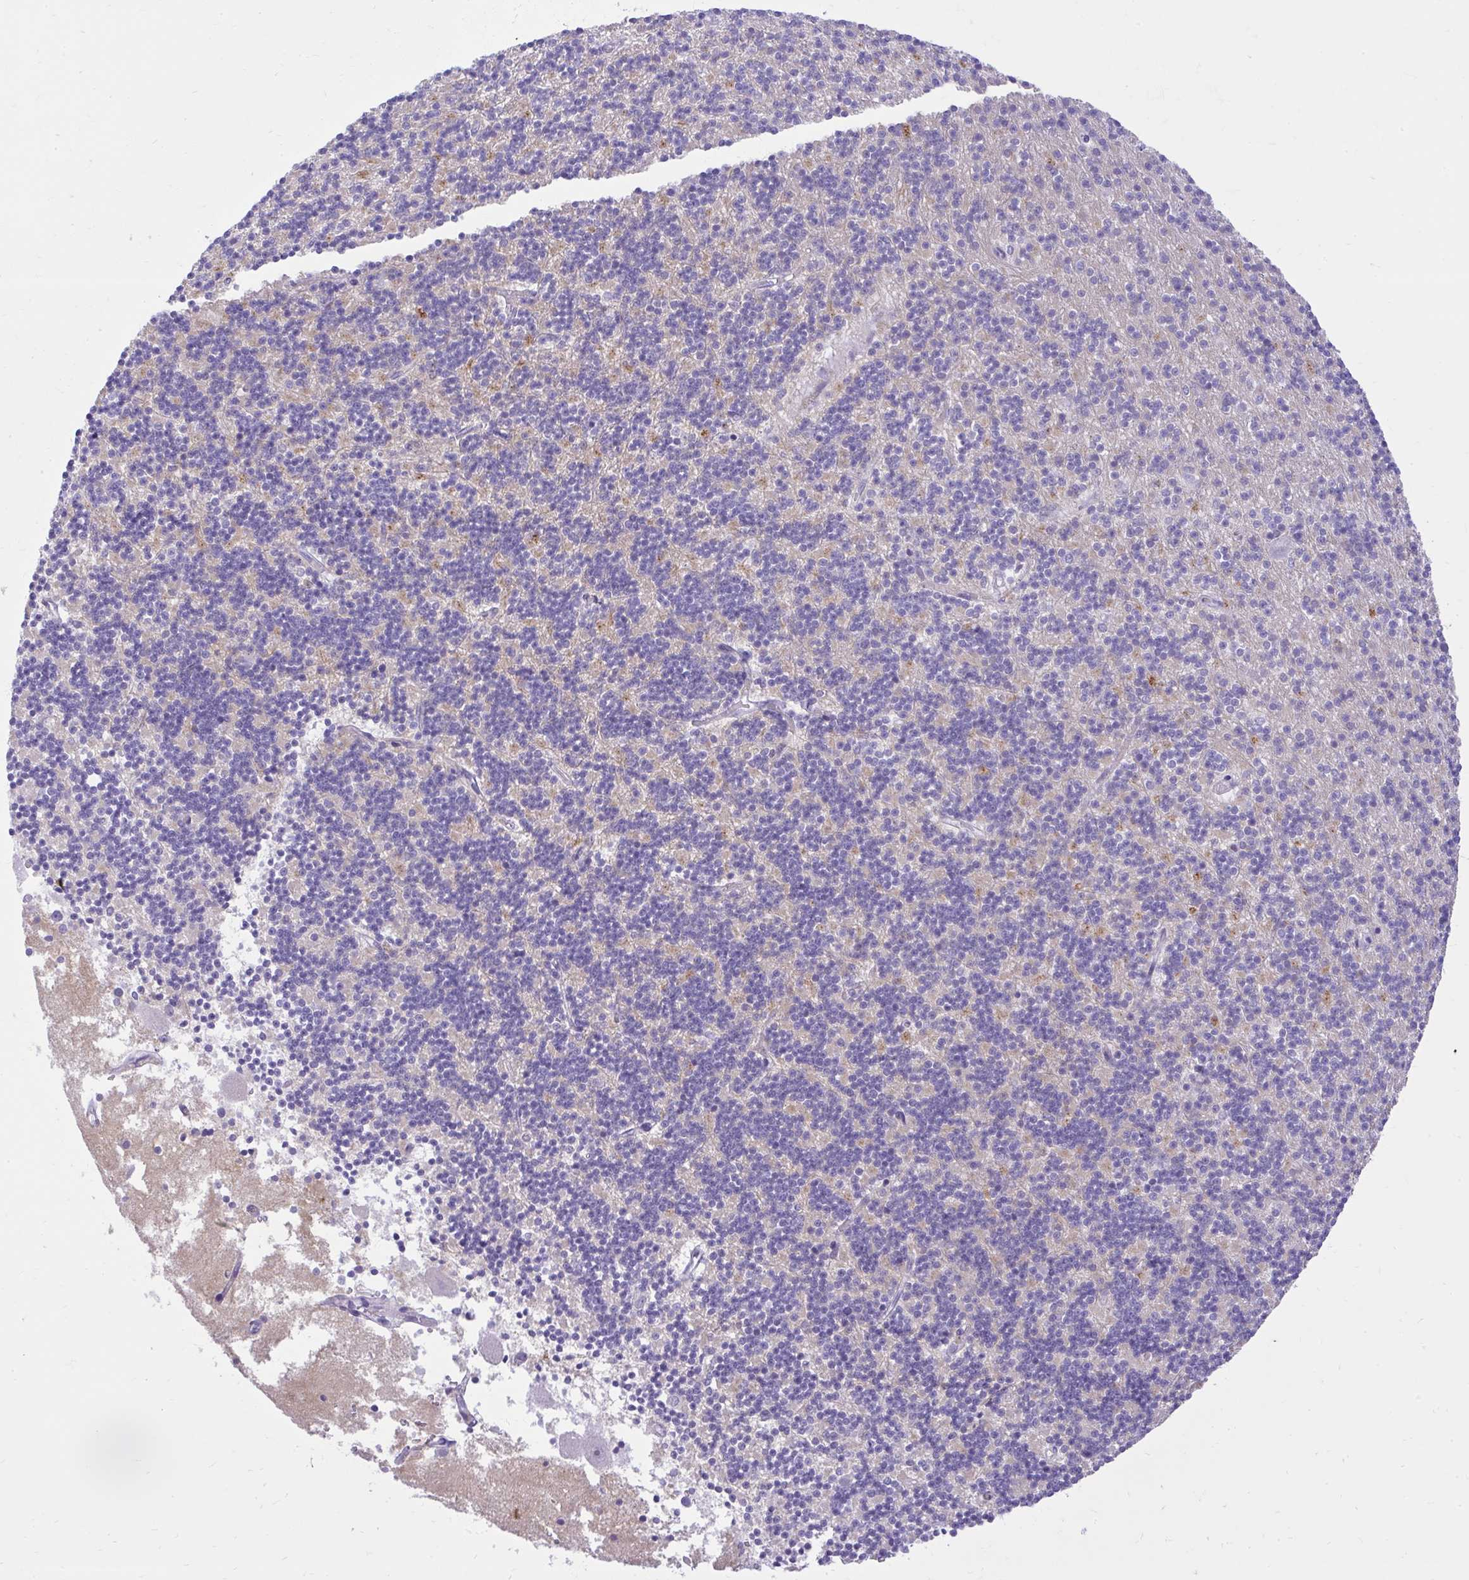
{"staining": {"intensity": "negative", "quantity": "none", "location": "none"}, "tissue": "cerebellum", "cell_type": "Cells in granular layer", "image_type": "normal", "snomed": [{"axis": "morphology", "description": "Normal tissue, NOS"}, {"axis": "topography", "description": "Cerebellum"}], "caption": "This histopathology image is of benign cerebellum stained with IHC to label a protein in brown with the nuclei are counter-stained blue. There is no staining in cells in granular layer.", "gene": "PRAP1", "patient": {"sex": "male", "age": 54}}